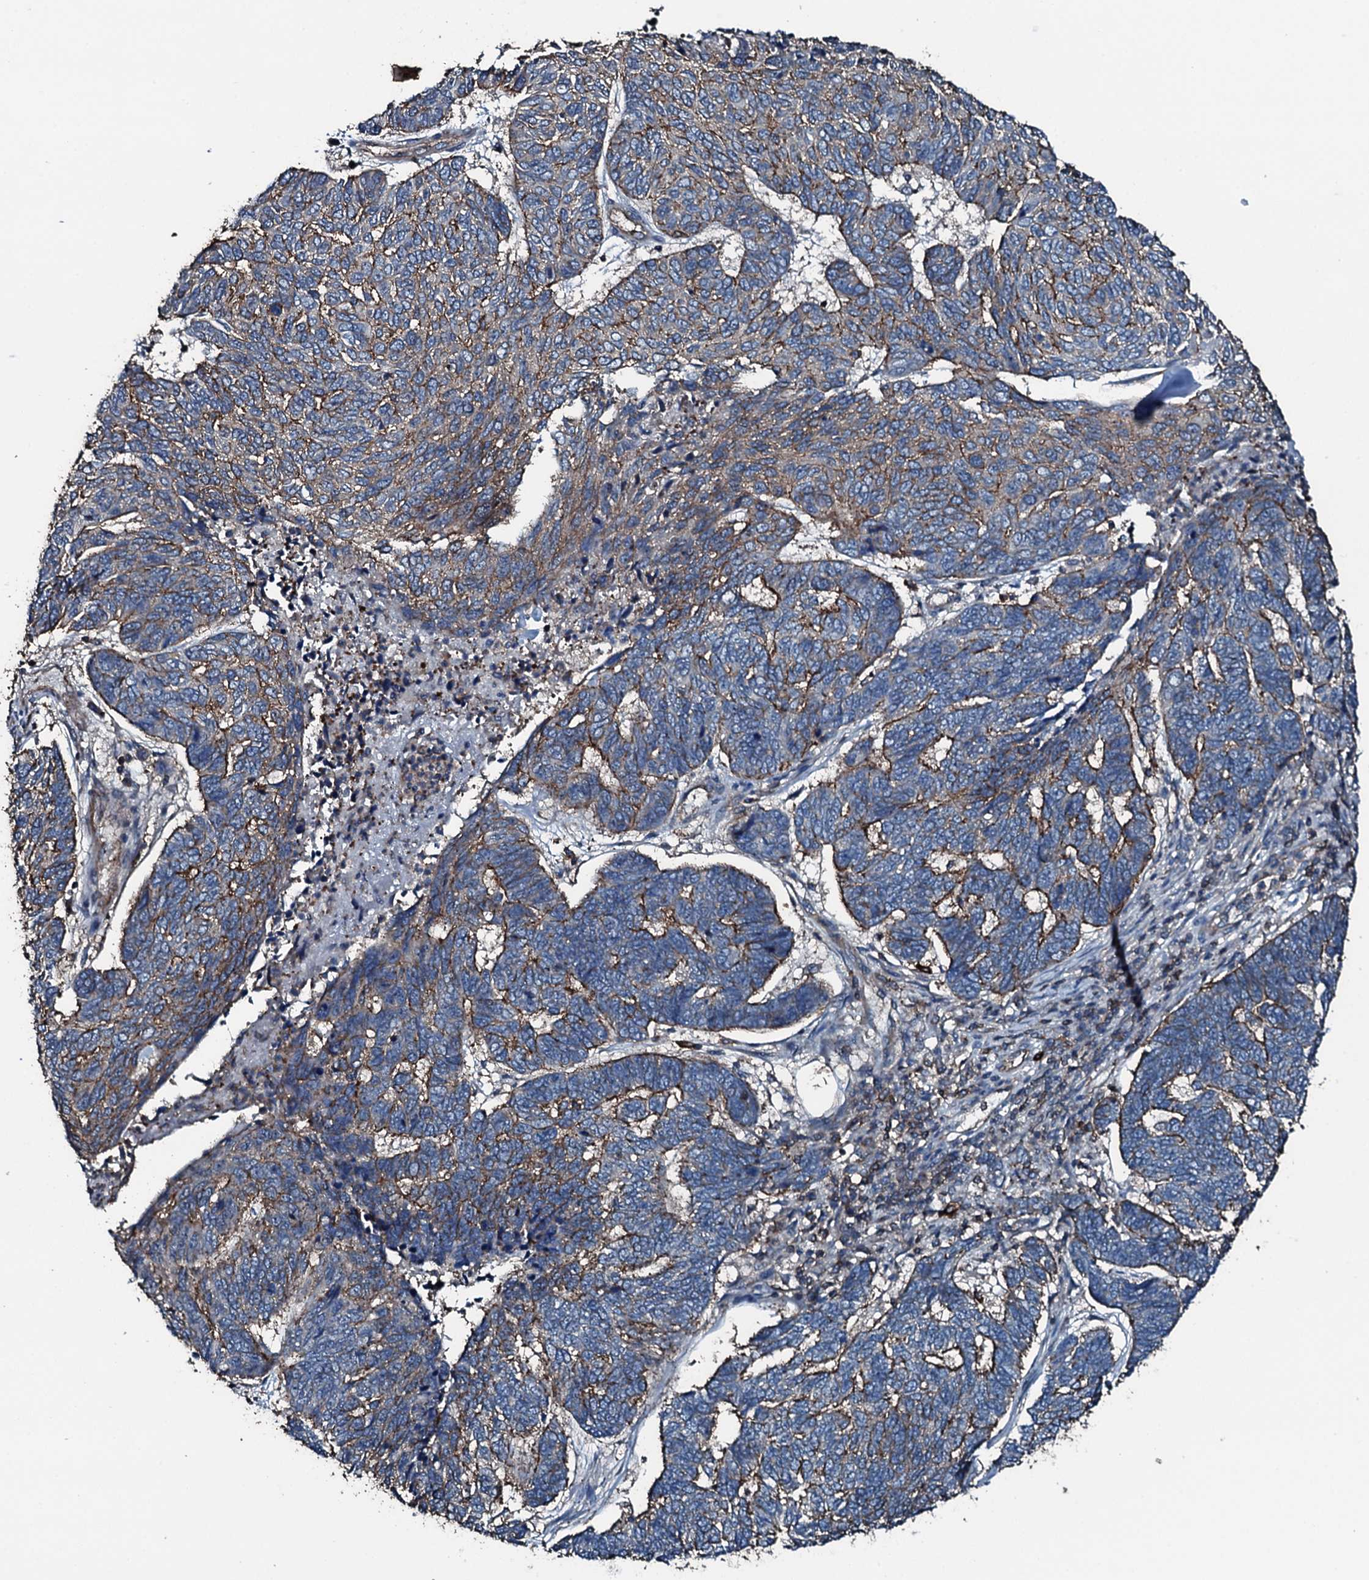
{"staining": {"intensity": "moderate", "quantity": "25%-75%", "location": "cytoplasmic/membranous"}, "tissue": "skin cancer", "cell_type": "Tumor cells", "image_type": "cancer", "snomed": [{"axis": "morphology", "description": "Basal cell carcinoma"}, {"axis": "topography", "description": "Skin"}], "caption": "Protein analysis of basal cell carcinoma (skin) tissue exhibits moderate cytoplasmic/membranous expression in about 25%-75% of tumor cells.", "gene": "SLC25A38", "patient": {"sex": "female", "age": 65}}